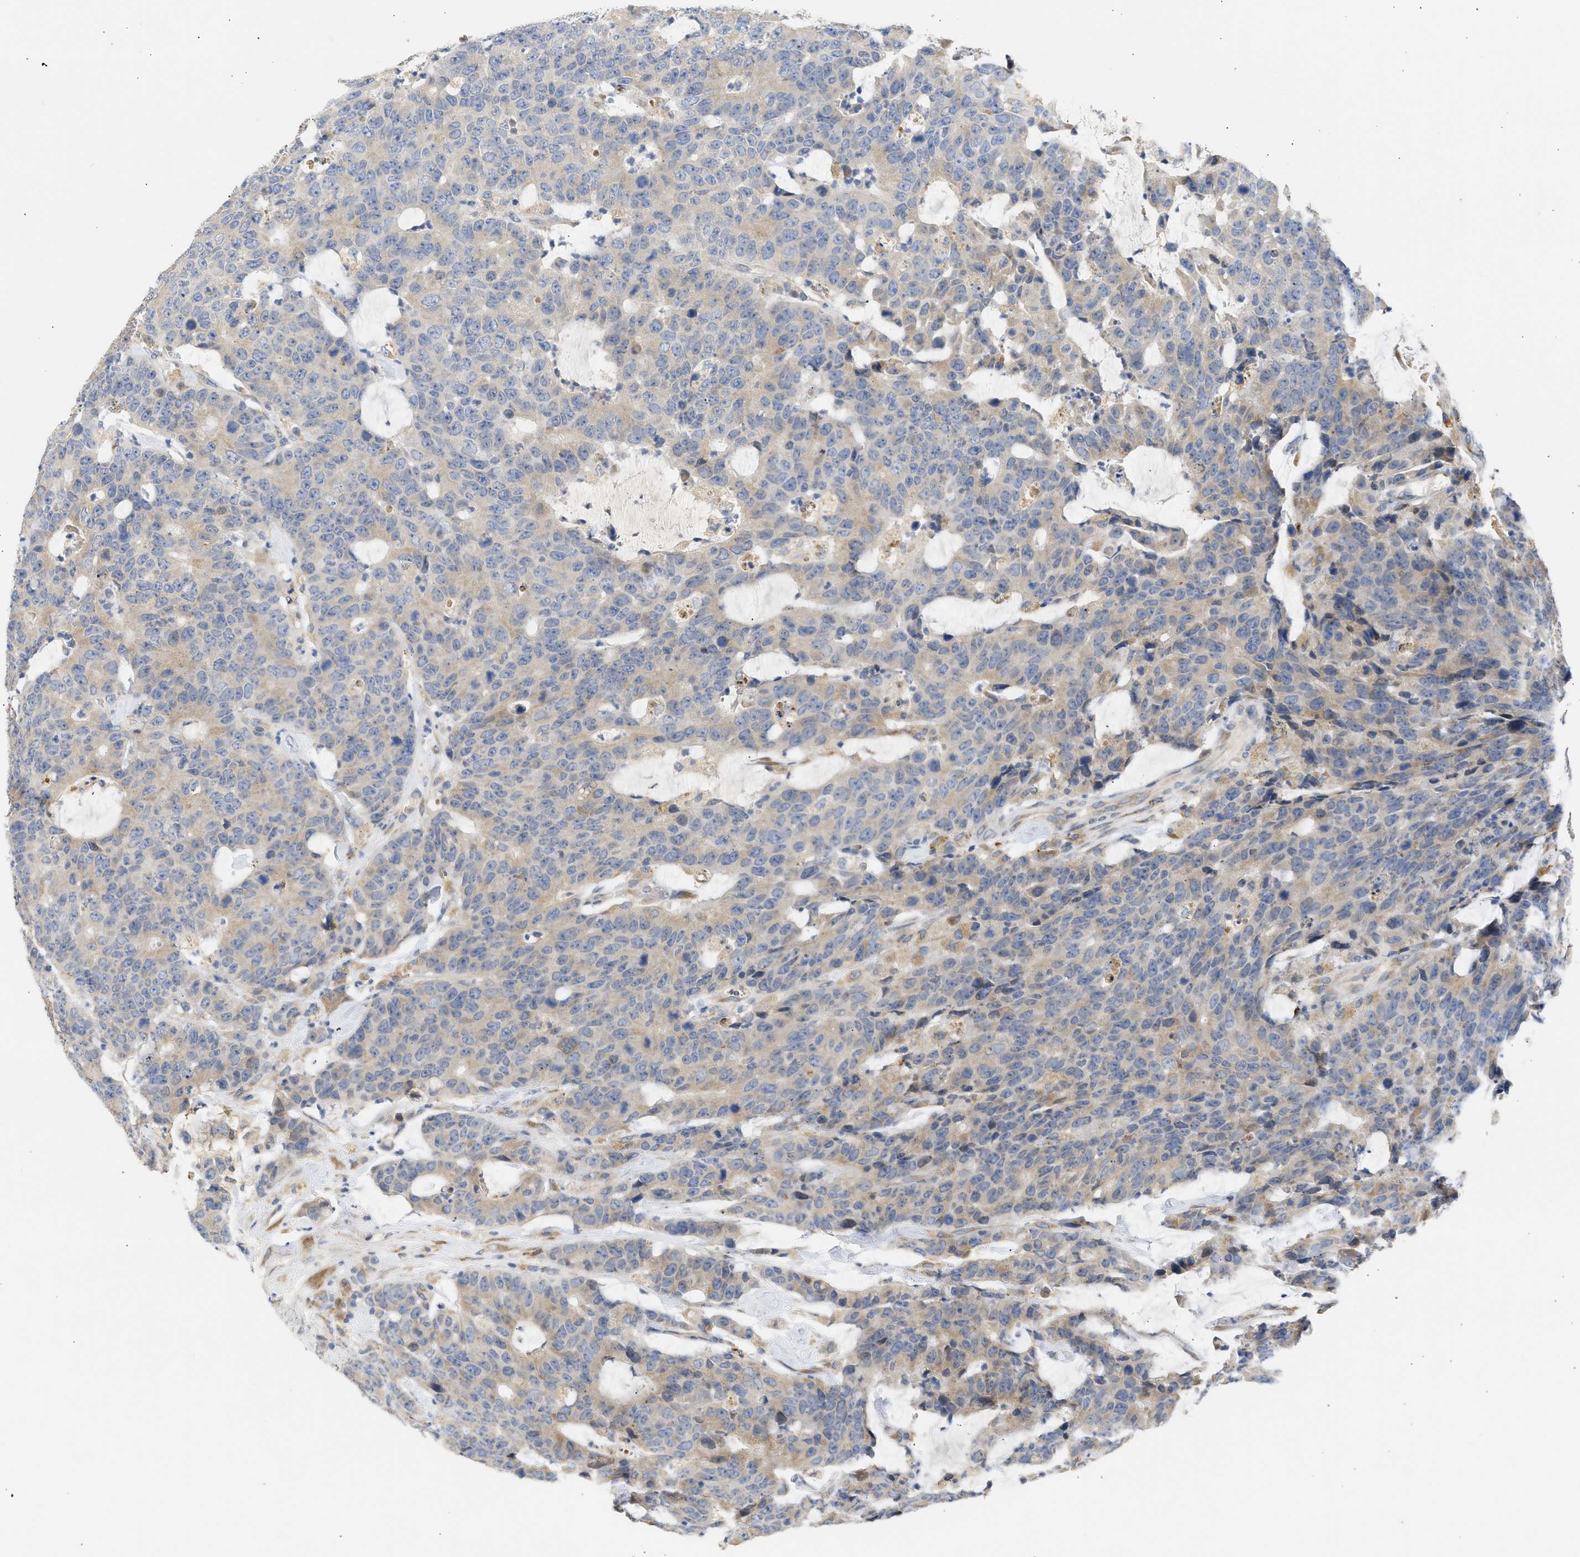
{"staining": {"intensity": "weak", "quantity": "25%-75%", "location": "cytoplasmic/membranous"}, "tissue": "colorectal cancer", "cell_type": "Tumor cells", "image_type": "cancer", "snomed": [{"axis": "morphology", "description": "Adenocarcinoma, NOS"}, {"axis": "topography", "description": "Colon"}], "caption": "Tumor cells demonstrate weak cytoplasmic/membranous staining in approximately 25%-75% of cells in adenocarcinoma (colorectal). Nuclei are stained in blue.", "gene": "TMED1", "patient": {"sex": "female", "age": 86}}